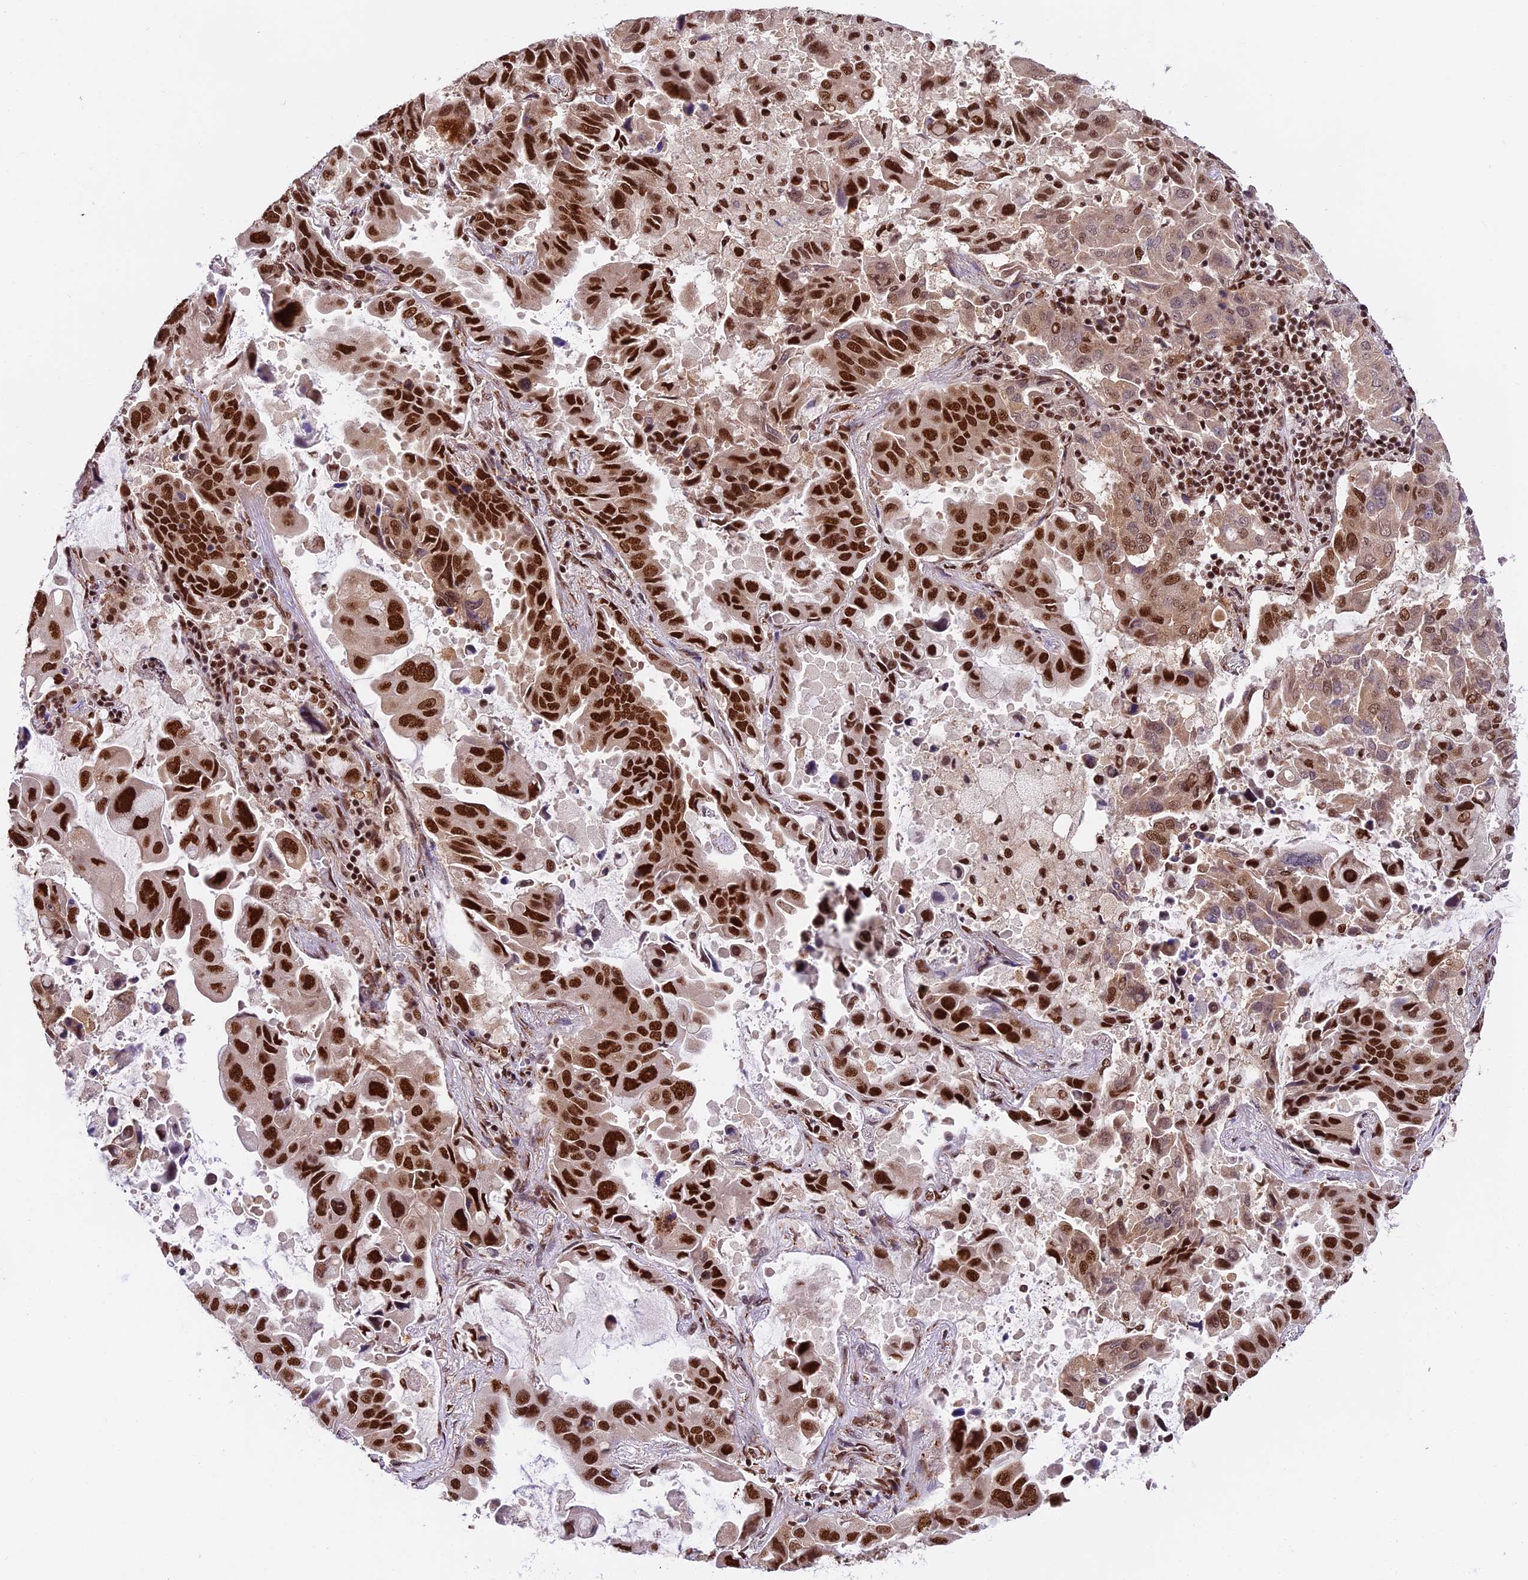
{"staining": {"intensity": "strong", "quantity": ">75%", "location": "nuclear"}, "tissue": "lung cancer", "cell_type": "Tumor cells", "image_type": "cancer", "snomed": [{"axis": "morphology", "description": "Adenocarcinoma, NOS"}, {"axis": "topography", "description": "Lung"}], "caption": "Immunohistochemistry (IHC) staining of adenocarcinoma (lung), which demonstrates high levels of strong nuclear staining in about >75% of tumor cells indicating strong nuclear protein positivity. The staining was performed using DAB (brown) for protein detection and nuclei were counterstained in hematoxylin (blue).", "gene": "RAMAC", "patient": {"sex": "male", "age": 64}}